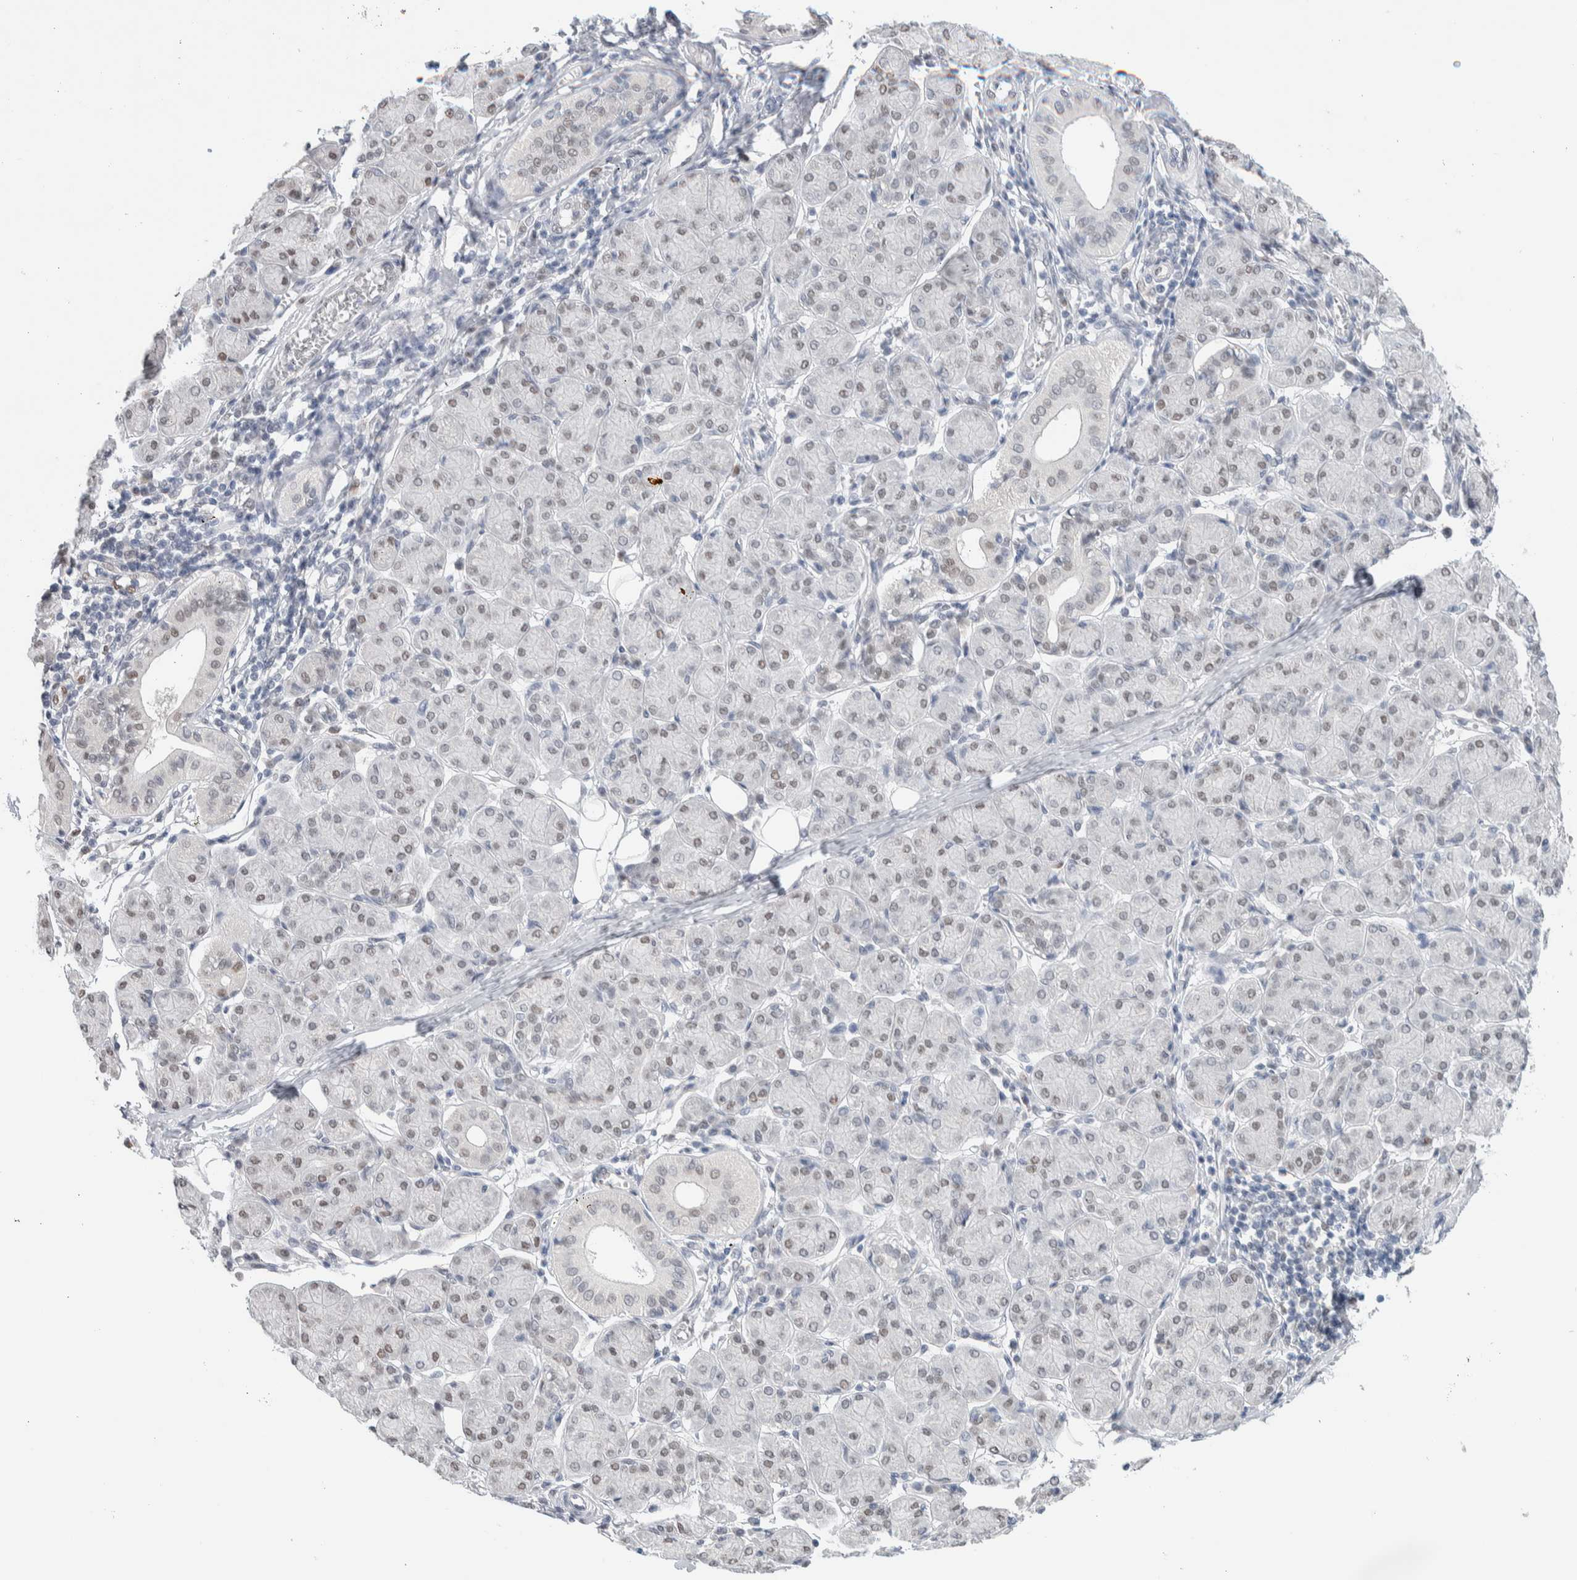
{"staining": {"intensity": "weak", "quantity": "25%-75%", "location": "nuclear"}, "tissue": "salivary gland", "cell_type": "Glandular cells", "image_type": "normal", "snomed": [{"axis": "morphology", "description": "Normal tissue, NOS"}, {"axis": "morphology", "description": "Inflammation, NOS"}, {"axis": "topography", "description": "Lymph node"}, {"axis": "topography", "description": "Salivary gland"}], "caption": "Weak nuclear staining for a protein is appreciated in about 25%-75% of glandular cells of unremarkable salivary gland using immunohistochemistry.", "gene": "PRMT1", "patient": {"sex": "male", "age": 3}}